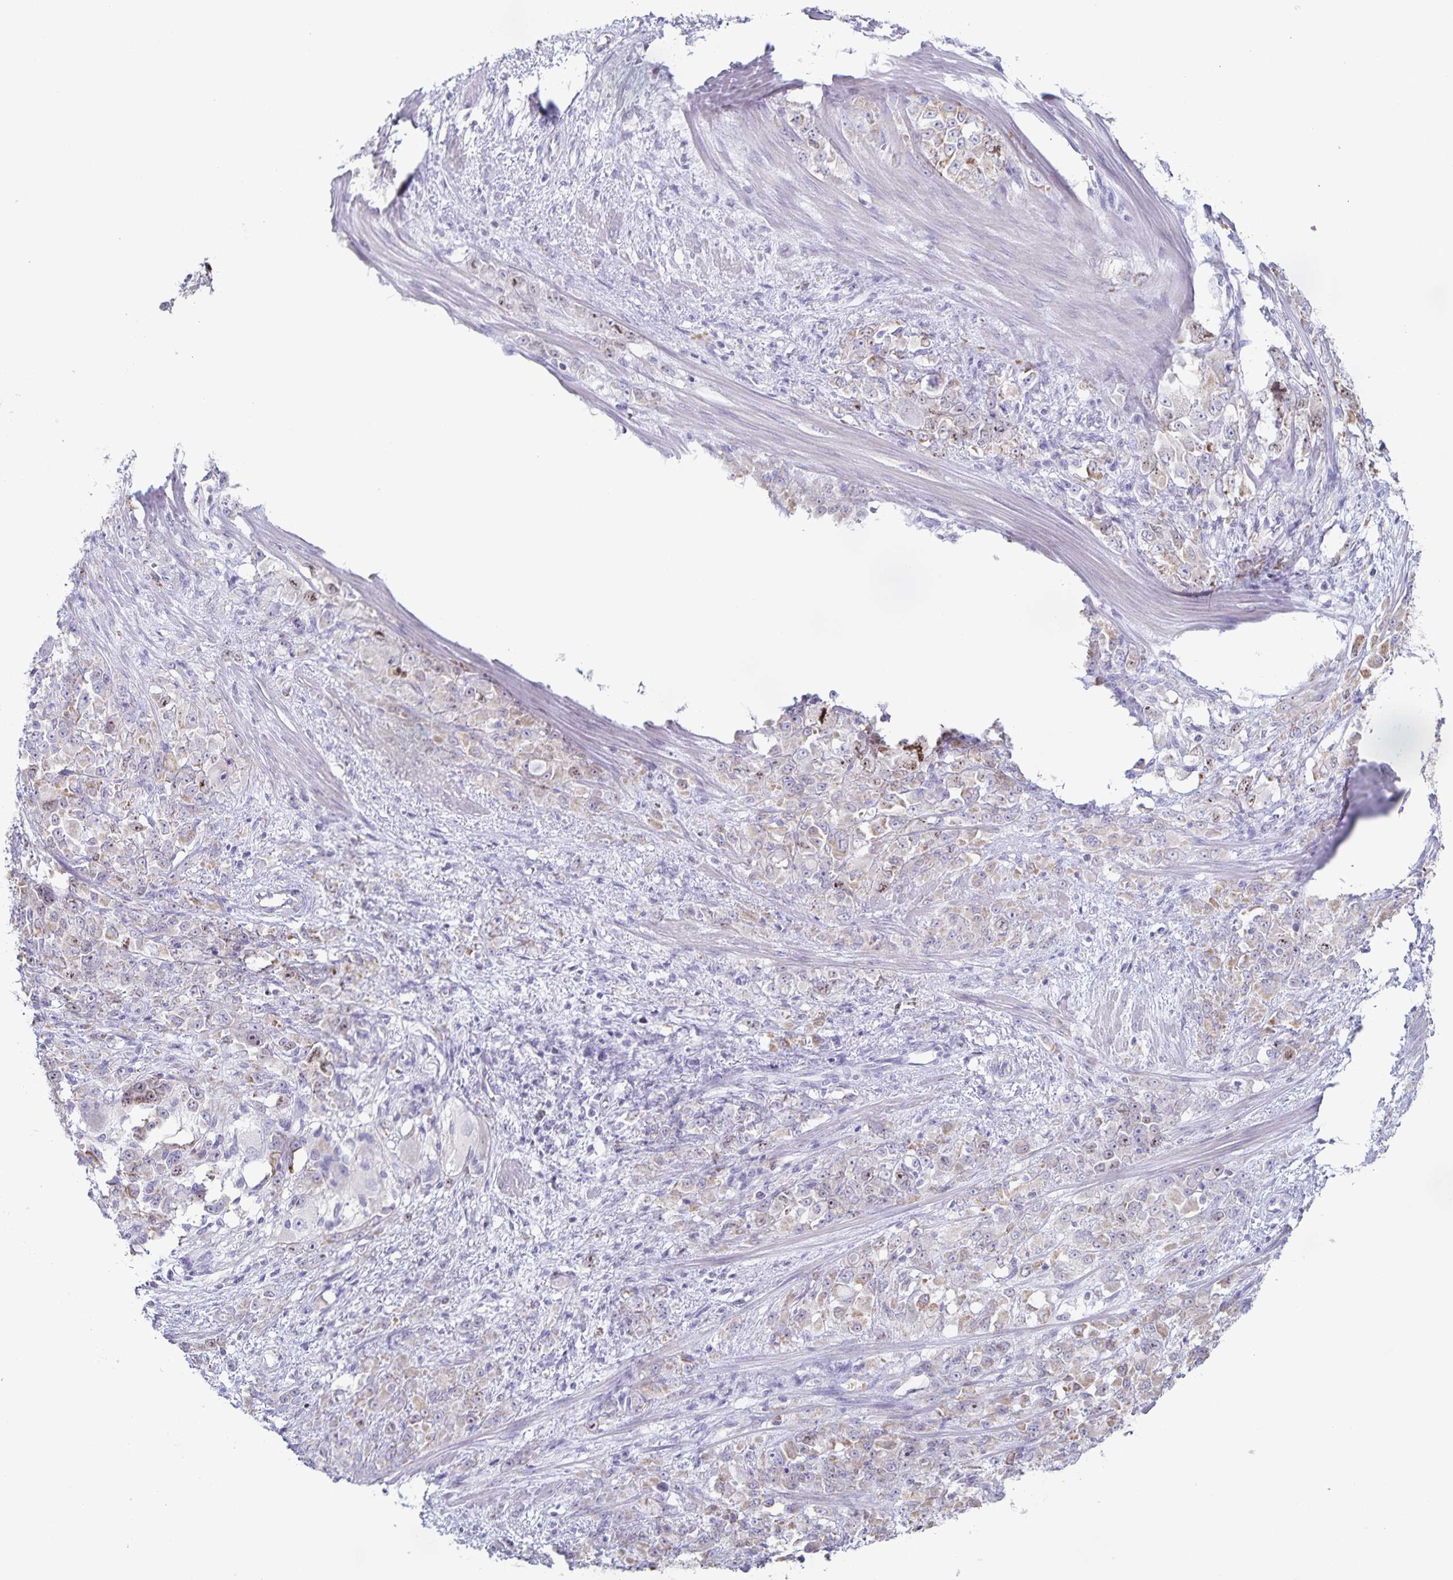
{"staining": {"intensity": "weak", "quantity": "25%-75%", "location": "cytoplasmic/membranous,nuclear"}, "tissue": "stomach cancer", "cell_type": "Tumor cells", "image_type": "cancer", "snomed": [{"axis": "morphology", "description": "Adenocarcinoma, NOS"}, {"axis": "topography", "description": "Stomach"}], "caption": "Brown immunohistochemical staining in human stomach cancer reveals weak cytoplasmic/membranous and nuclear staining in approximately 25%-75% of tumor cells. The protein is stained brown, and the nuclei are stained in blue (DAB (3,3'-diaminobenzidine) IHC with brightfield microscopy, high magnification).", "gene": "CENPH", "patient": {"sex": "female", "age": 76}}